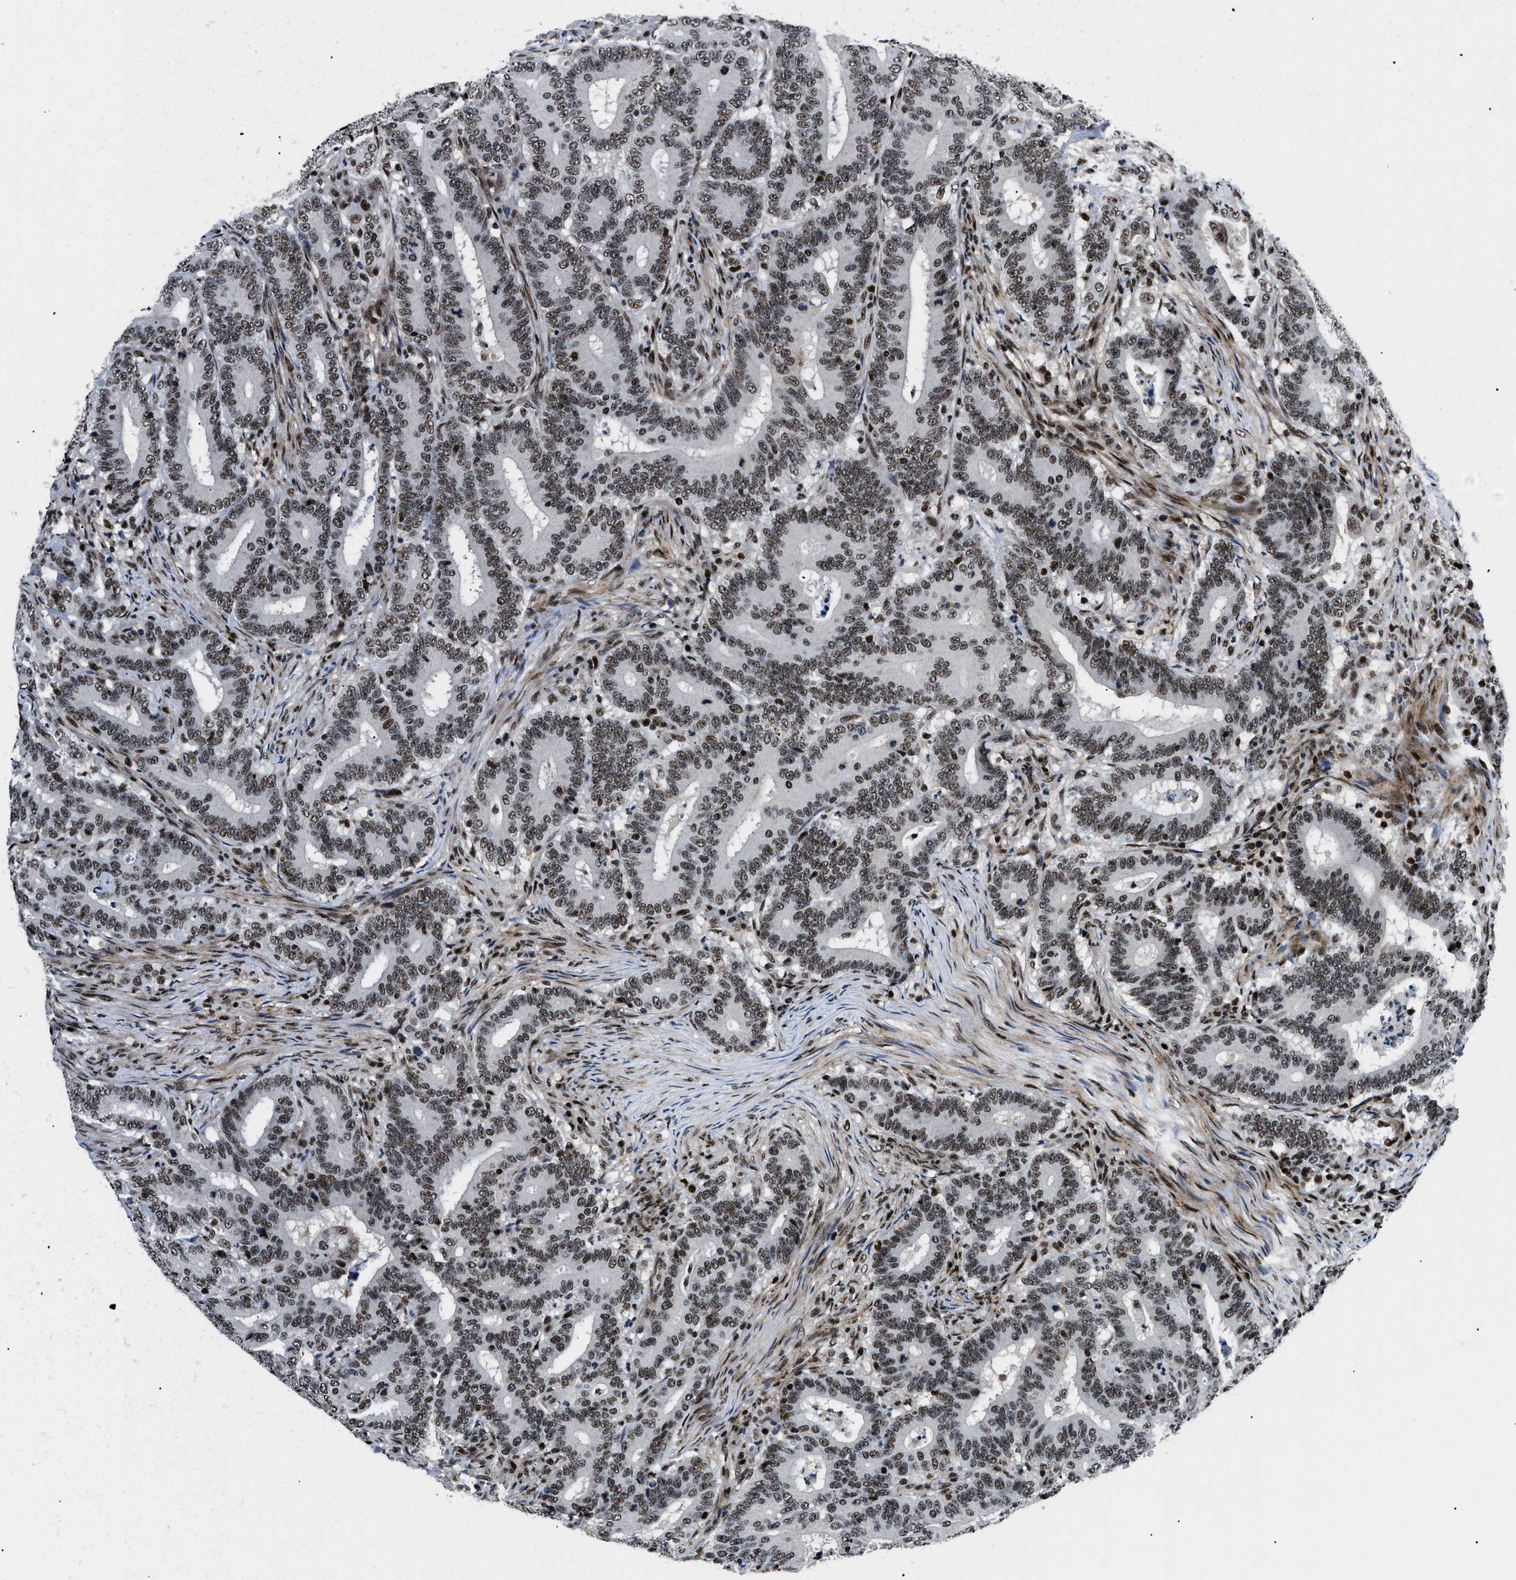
{"staining": {"intensity": "strong", "quantity": ">75%", "location": "nuclear"}, "tissue": "colorectal cancer", "cell_type": "Tumor cells", "image_type": "cancer", "snomed": [{"axis": "morphology", "description": "Adenocarcinoma, NOS"}, {"axis": "topography", "description": "Colon"}], "caption": "The histopathology image demonstrates staining of colorectal cancer, revealing strong nuclear protein expression (brown color) within tumor cells. The staining was performed using DAB, with brown indicating positive protein expression. Nuclei are stained blue with hematoxylin.", "gene": "SMARCB1", "patient": {"sex": "female", "age": 66}}